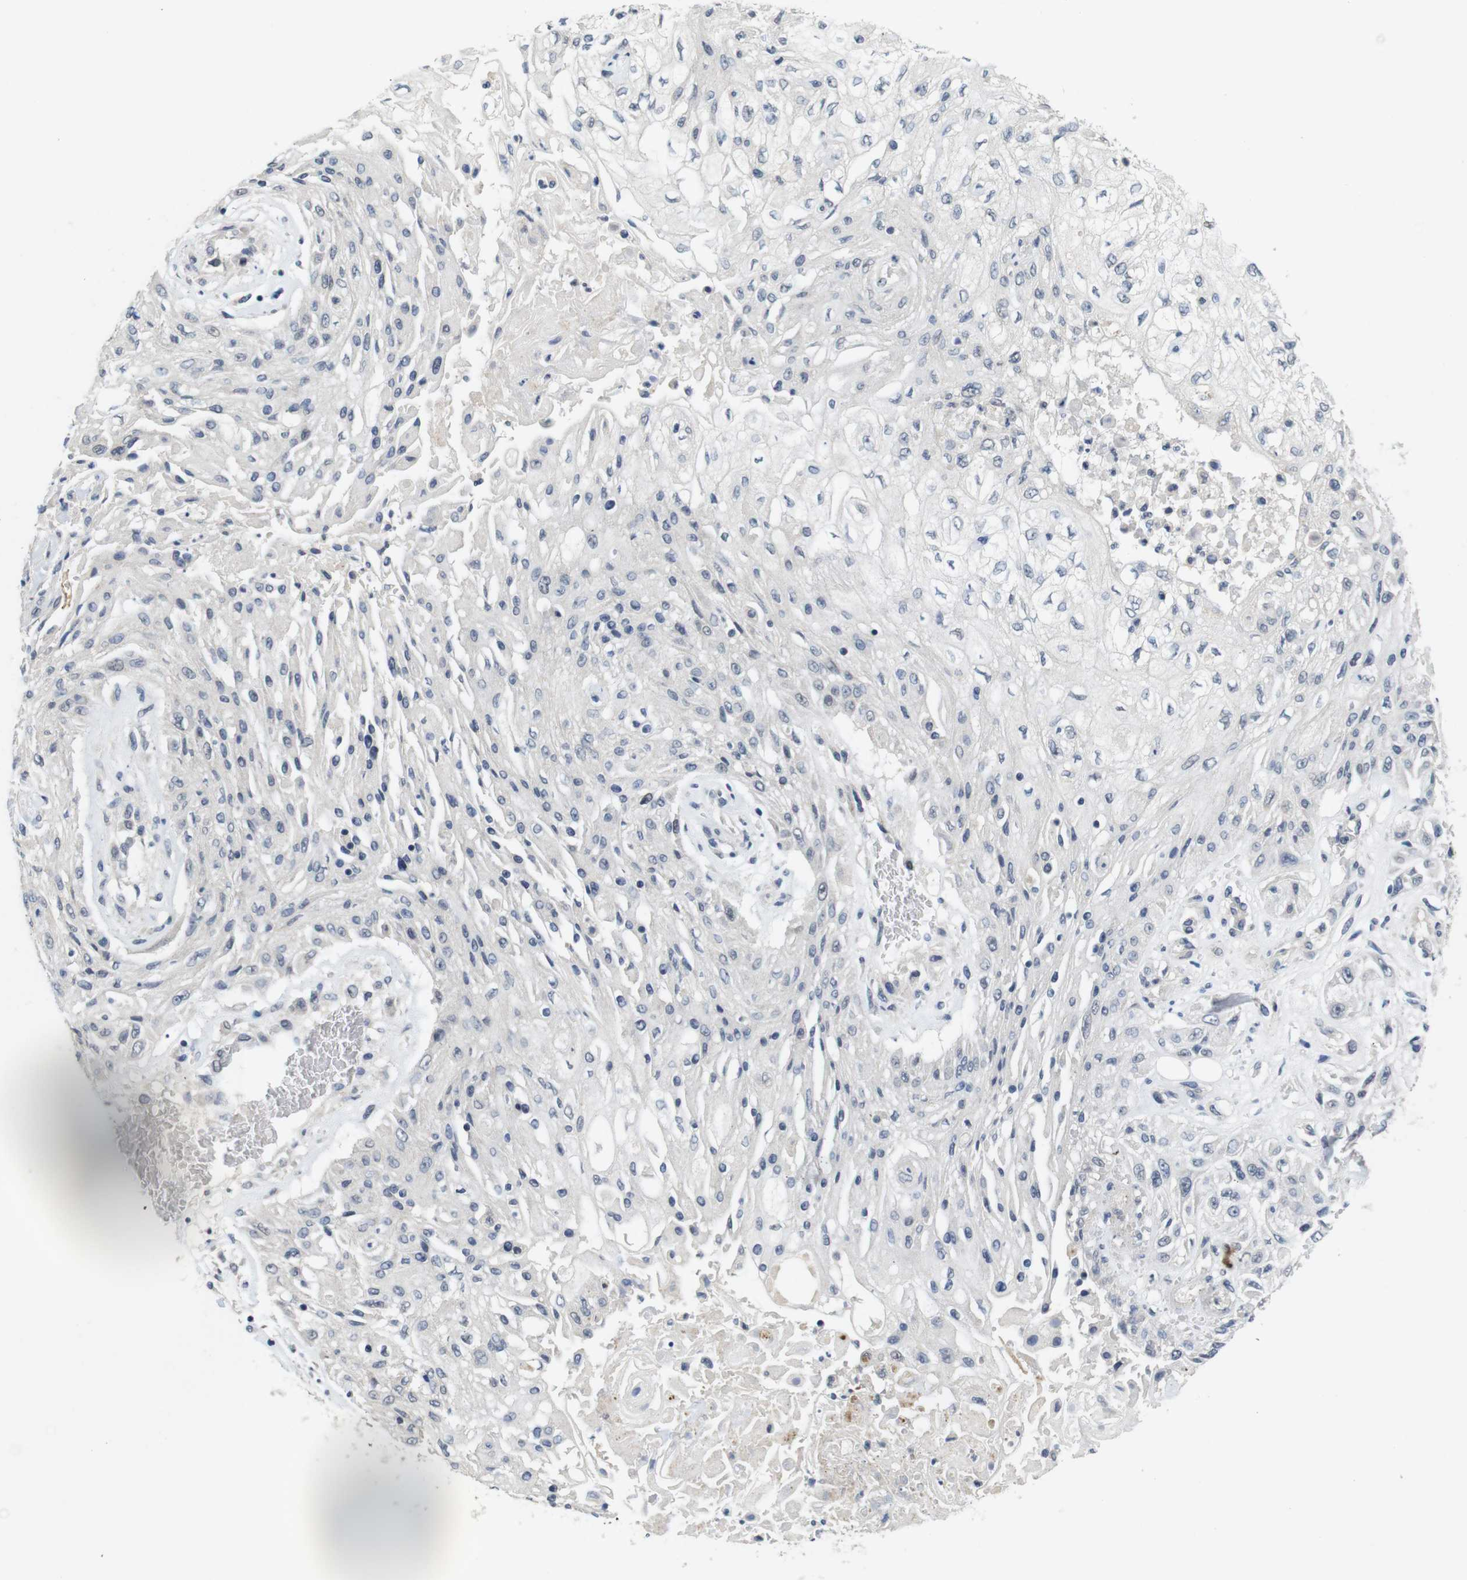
{"staining": {"intensity": "strong", "quantity": "25%-75%", "location": "nuclear"}, "tissue": "skin cancer", "cell_type": "Tumor cells", "image_type": "cancer", "snomed": [{"axis": "morphology", "description": "Squamous cell carcinoma, NOS"}, {"axis": "topography", "description": "Skin"}], "caption": "A high-resolution image shows immunohistochemistry staining of skin squamous cell carcinoma, which demonstrates strong nuclear staining in about 25%-75% of tumor cells. The staining is performed using DAB (3,3'-diaminobenzidine) brown chromogen to label protein expression. The nuclei are counter-stained blue using hematoxylin.", "gene": "SKP2", "patient": {"sex": "male", "age": 75}}